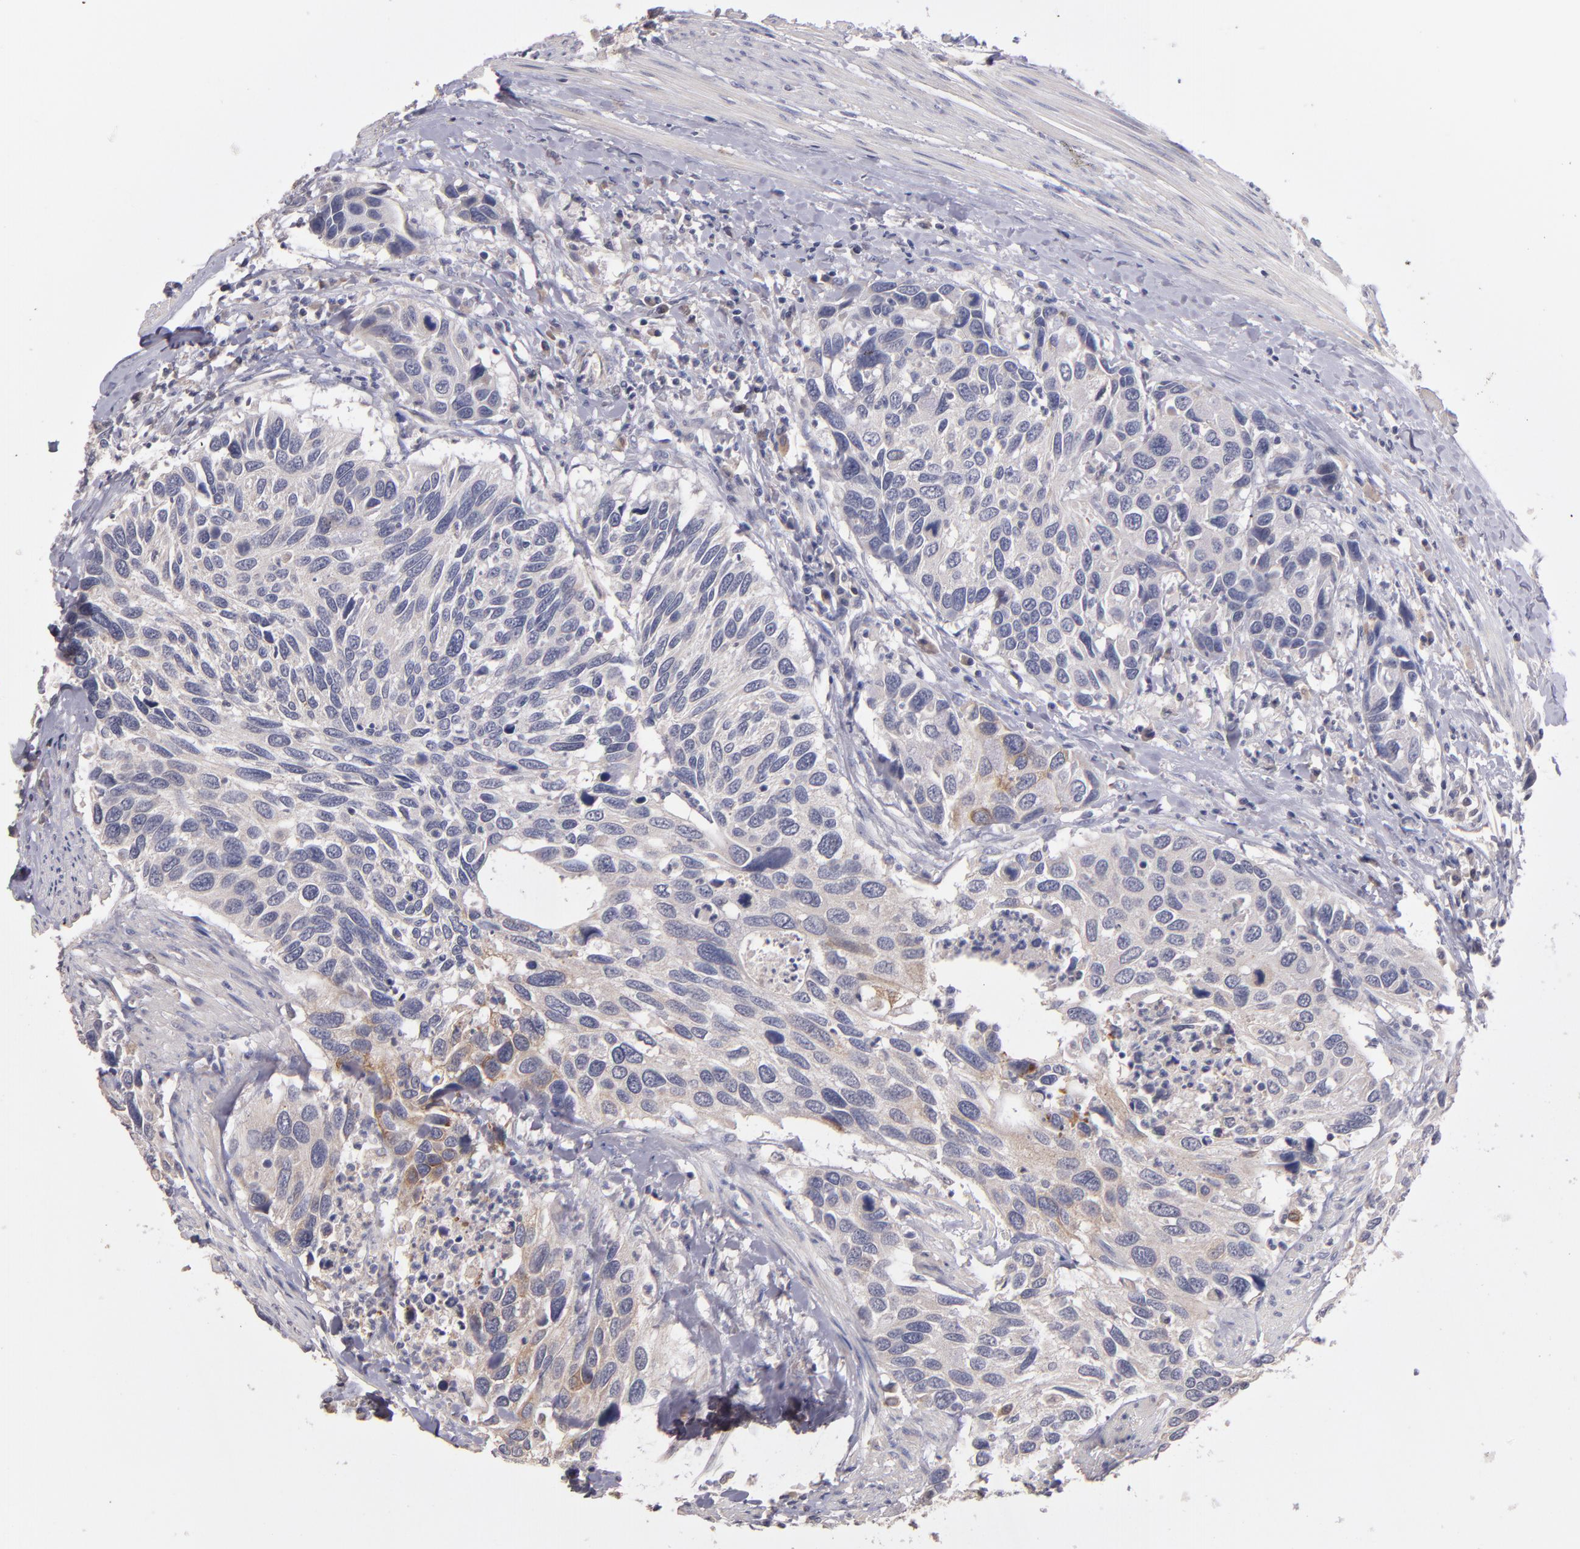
{"staining": {"intensity": "negative", "quantity": "none", "location": "none"}, "tissue": "urothelial cancer", "cell_type": "Tumor cells", "image_type": "cancer", "snomed": [{"axis": "morphology", "description": "Urothelial carcinoma, High grade"}, {"axis": "topography", "description": "Urinary bladder"}], "caption": "This is an immunohistochemistry image of human high-grade urothelial carcinoma. There is no expression in tumor cells.", "gene": "GNAZ", "patient": {"sex": "male", "age": 66}}